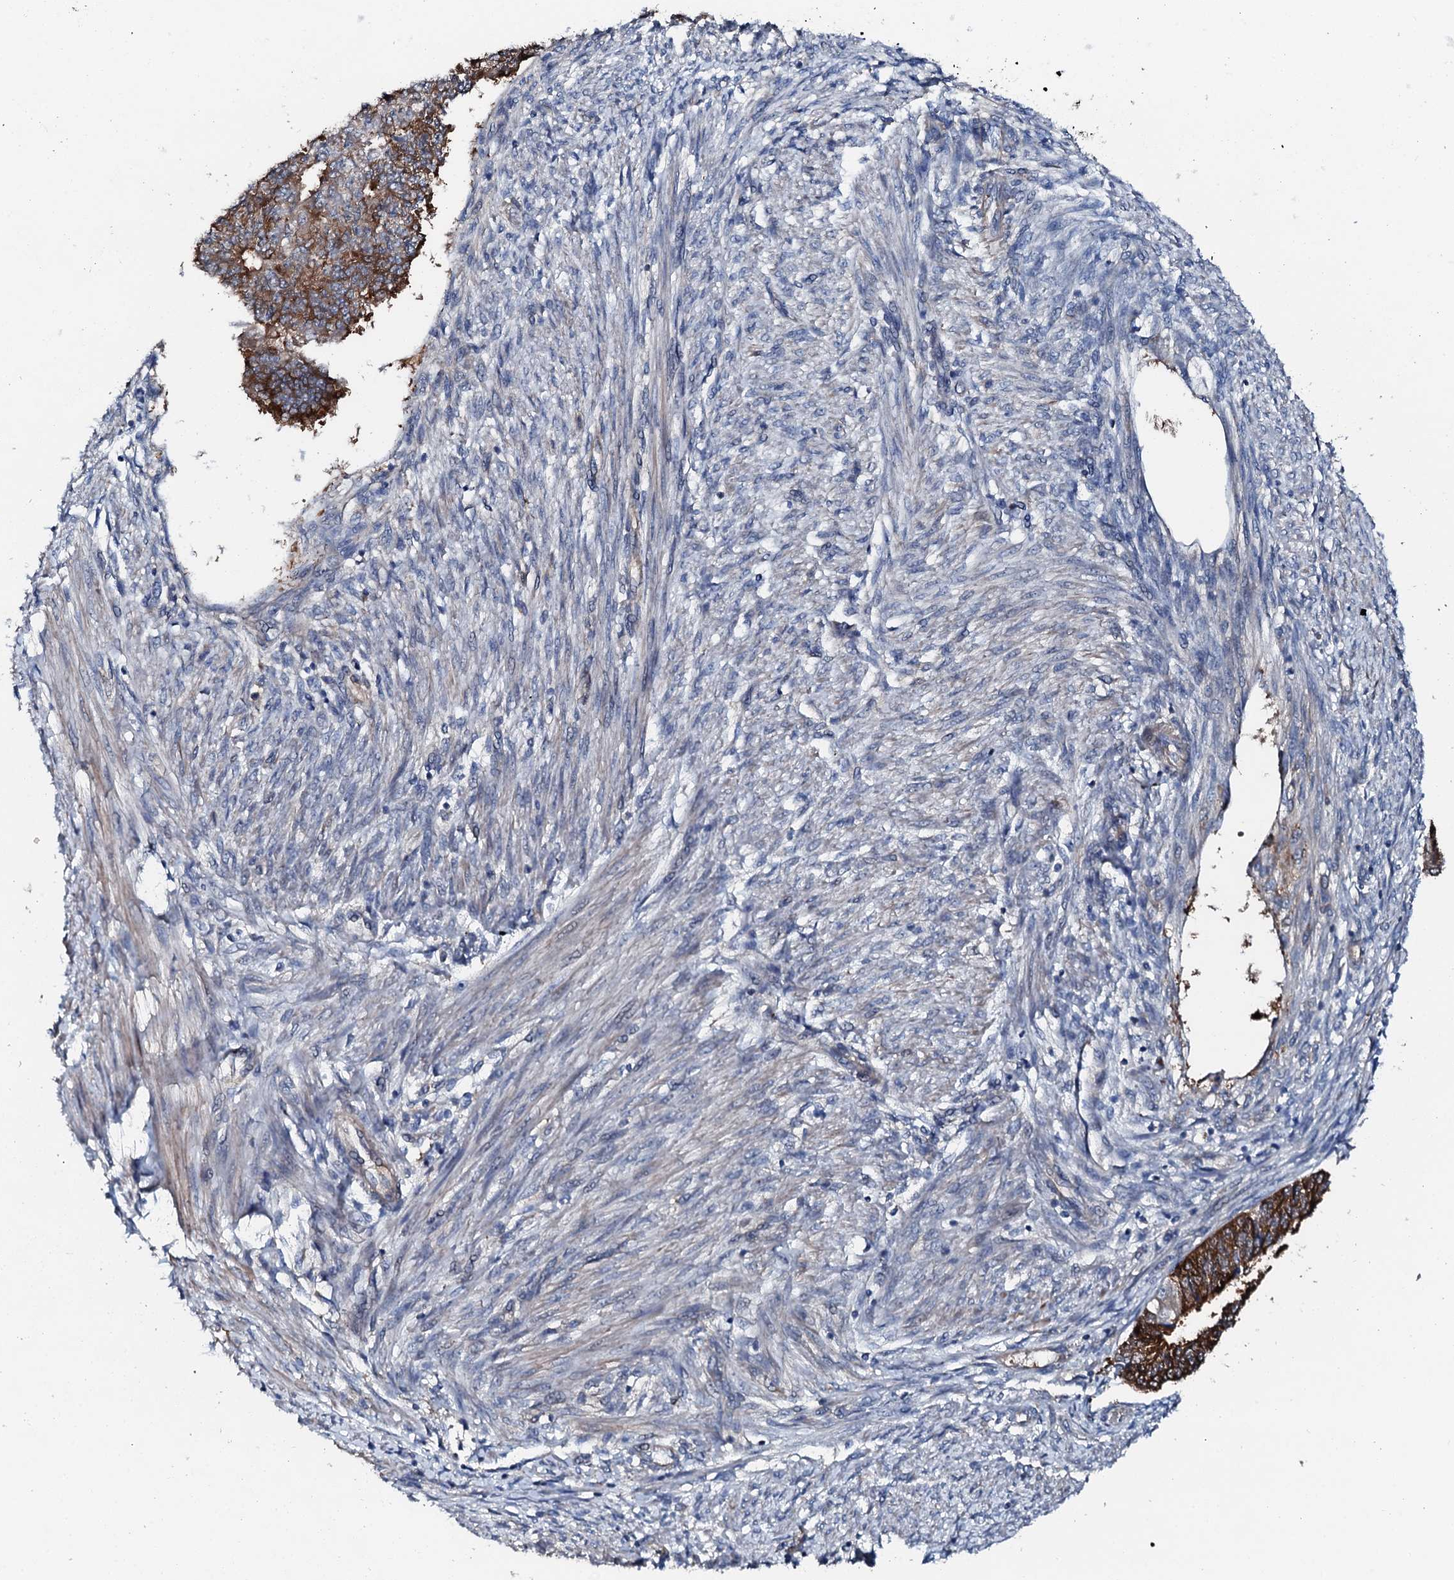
{"staining": {"intensity": "strong", "quantity": ">75%", "location": "cytoplasmic/membranous"}, "tissue": "endometrial cancer", "cell_type": "Tumor cells", "image_type": "cancer", "snomed": [{"axis": "morphology", "description": "Adenocarcinoma, NOS"}, {"axis": "topography", "description": "Endometrium"}], "caption": "Immunohistochemistry (IHC) staining of endometrial adenocarcinoma, which demonstrates high levels of strong cytoplasmic/membranous expression in approximately >75% of tumor cells indicating strong cytoplasmic/membranous protein expression. The staining was performed using DAB (brown) for protein detection and nuclei were counterstained in hematoxylin (blue).", "gene": "GFOD2", "patient": {"sex": "female", "age": 32}}